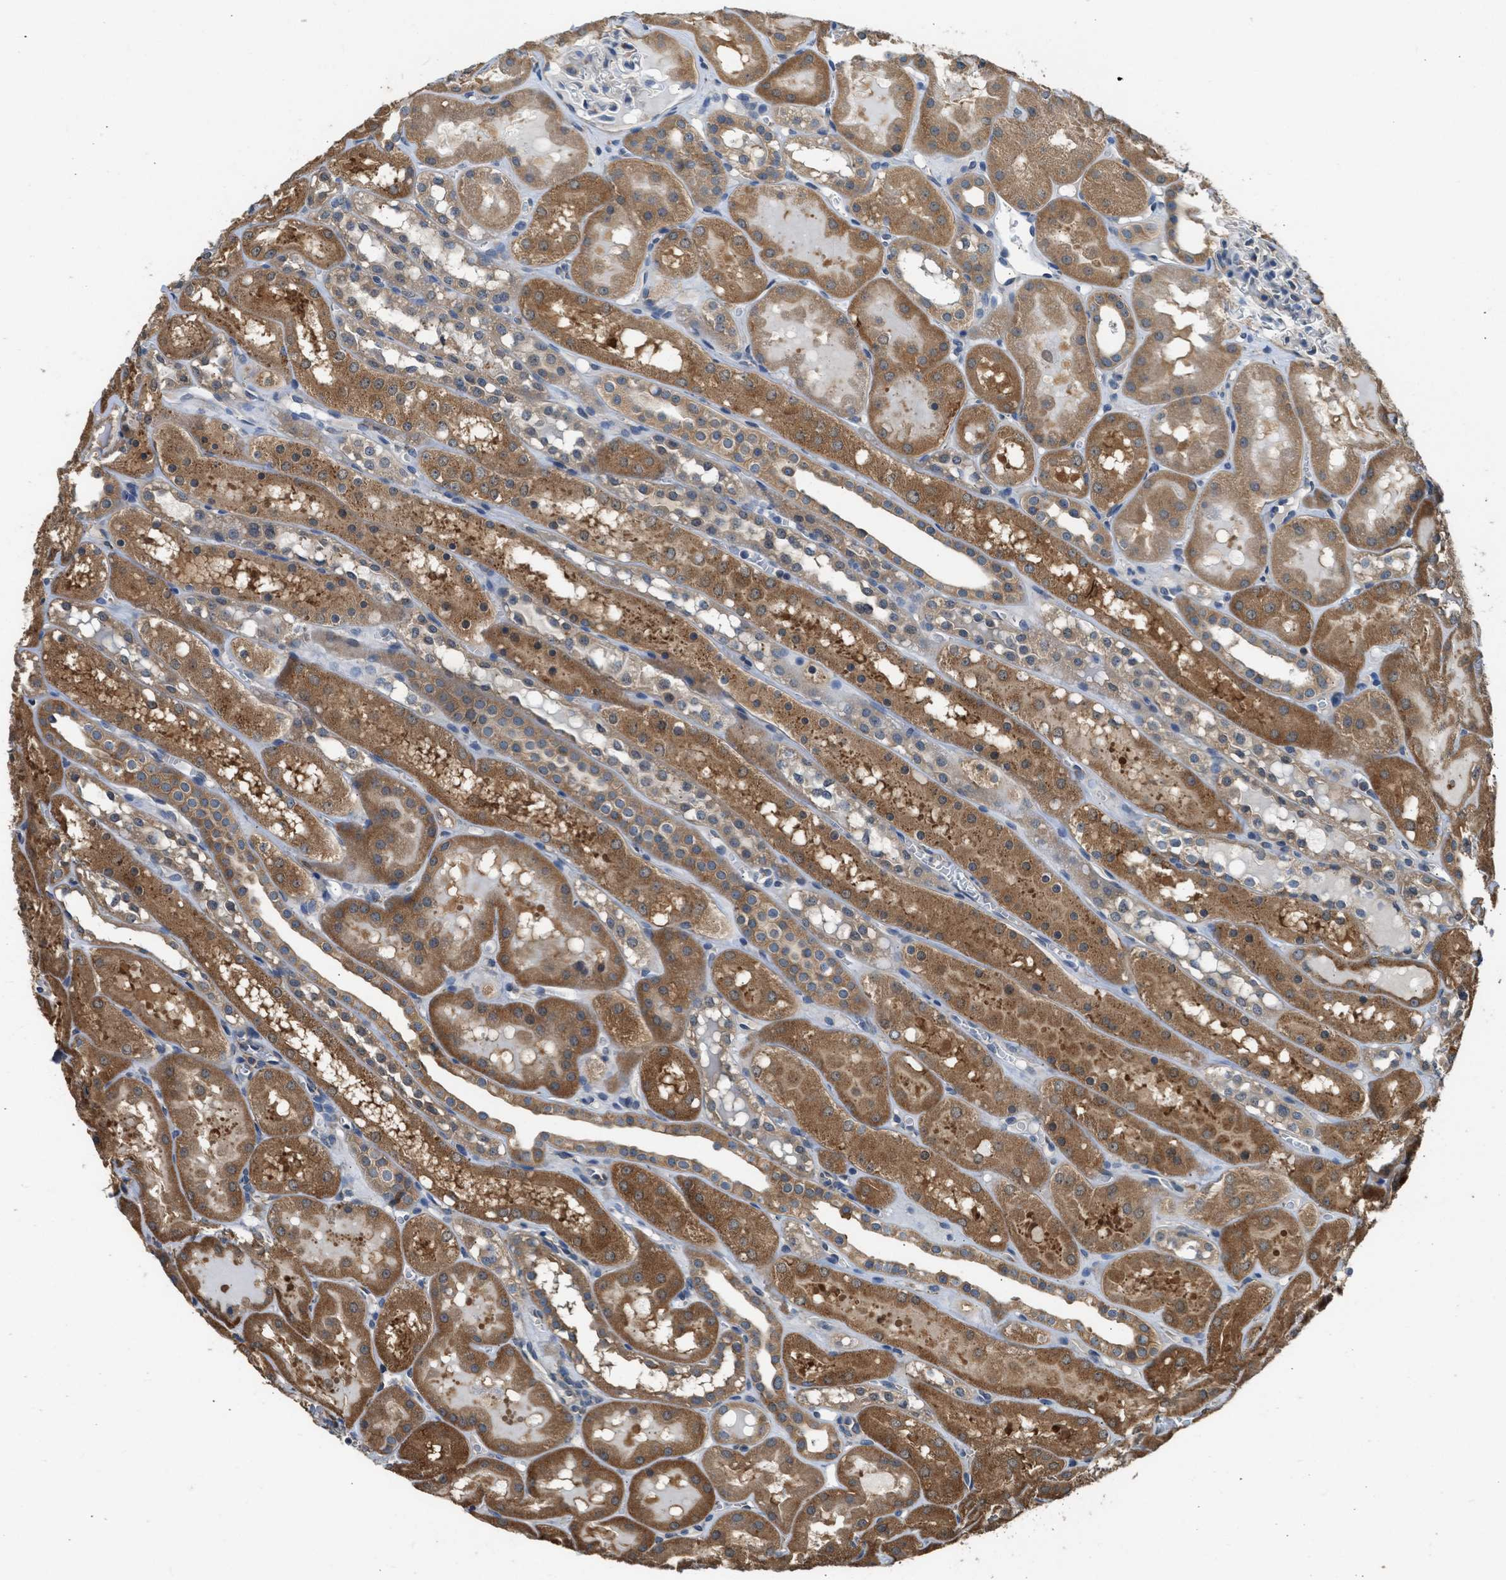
{"staining": {"intensity": "weak", "quantity": "<25%", "location": "cytoplasmic/membranous"}, "tissue": "kidney", "cell_type": "Cells in glomeruli", "image_type": "normal", "snomed": [{"axis": "morphology", "description": "Normal tissue, NOS"}, {"axis": "topography", "description": "Kidney"}, {"axis": "topography", "description": "Urinary bladder"}], "caption": "Immunohistochemistry (IHC) of benign kidney demonstrates no positivity in cells in glomeruli. (DAB IHC, high magnification).", "gene": "SLC36A4", "patient": {"sex": "male", "age": 16}}